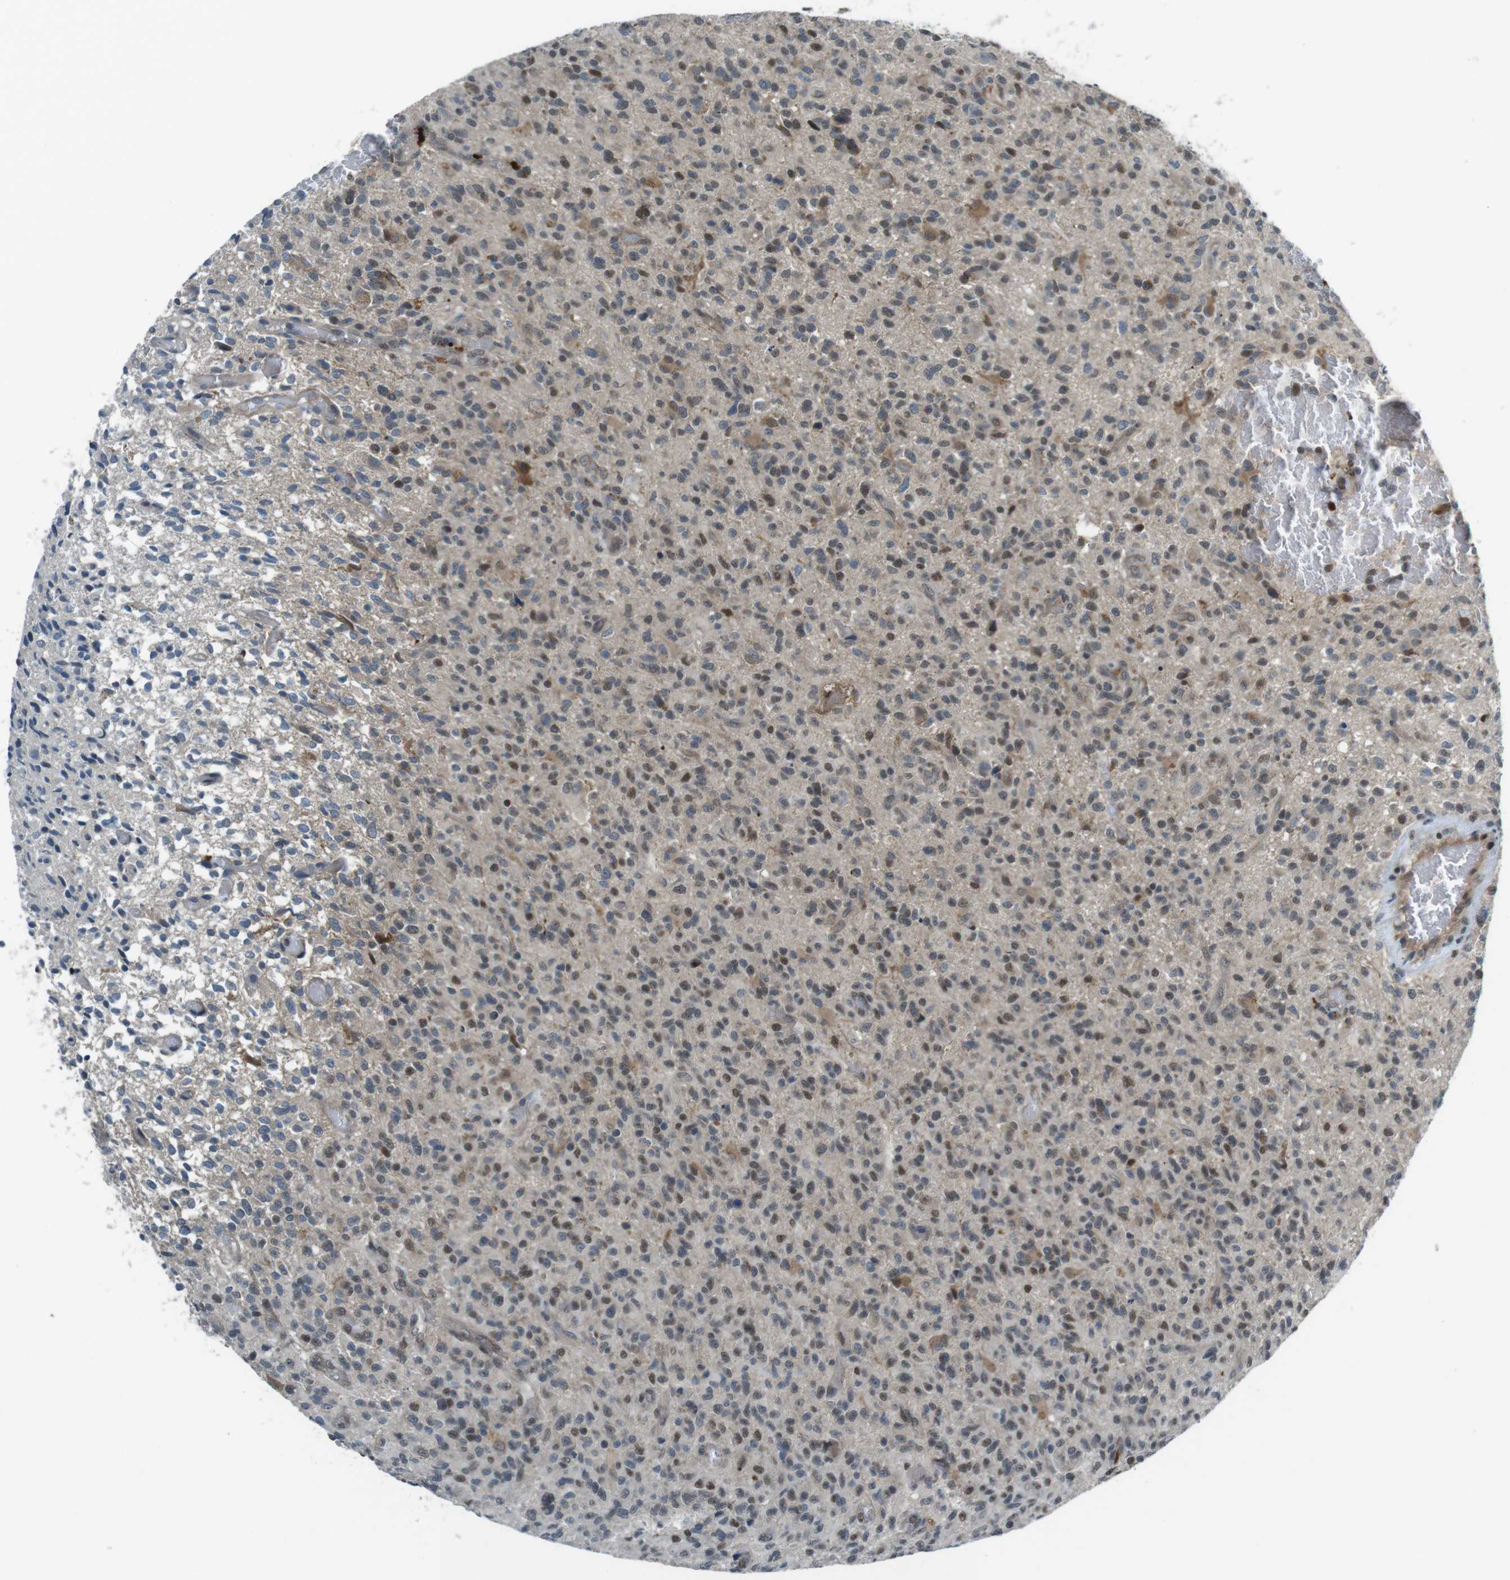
{"staining": {"intensity": "moderate", "quantity": "25%-75%", "location": "nuclear"}, "tissue": "glioma", "cell_type": "Tumor cells", "image_type": "cancer", "snomed": [{"axis": "morphology", "description": "Glioma, malignant, High grade"}, {"axis": "topography", "description": "Brain"}], "caption": "Glioma stained with a brown dye demonstrates moderate nuclear positive positivity in approximately 25%-75% of tumor cells.", "gene": "MAPKAPK5", "patient": {"sex": "male", "age": 71}}